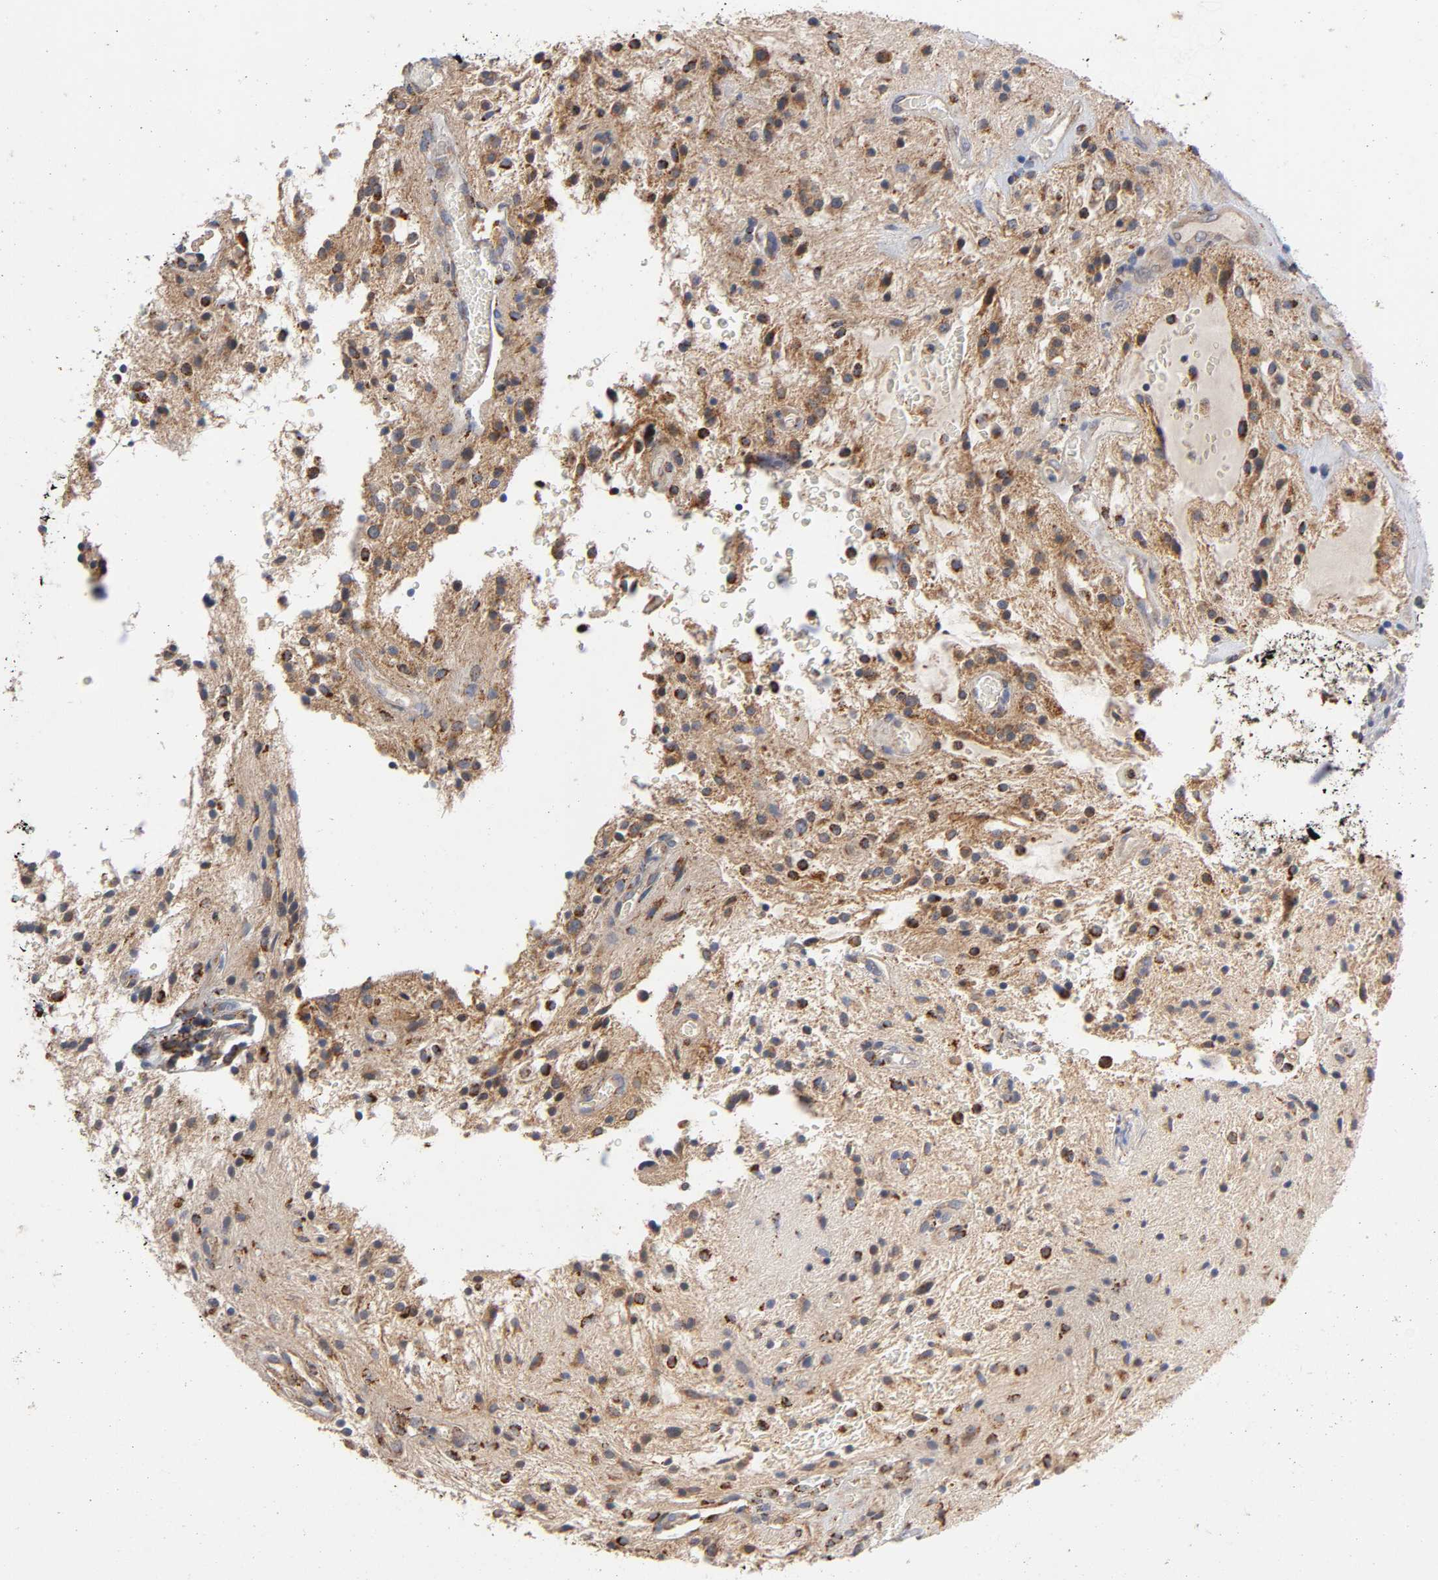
{"staining": {"intensity": "strong", "quantity": "25%-75%", "location": "cytoplasmic/membranous"}, "tissue": "glioma", "cell_type": "Tumor cells", "image_type": "cancer", "snomed": [{"axis": "morphology", "description": "Glioma, malignant, NOS"}, {"axis": "topography", "description": "Cerebellum"}], "caption": "Immunohistochemistry staining of malignant glioma, which exhibits high levels of strong cytoplasmic/membranous staining in approximately 25%-75% of tumor cells indicating strong cytoplasmic/membranous protein staining. The staining was performed using DAB (3,3'-diaminobenzidine) (brown) for protein detection and nuclei were counterstained in hematoxylin (blue).", "gene": "ISG15", "patient": {"sex": "female", "age": 10}}